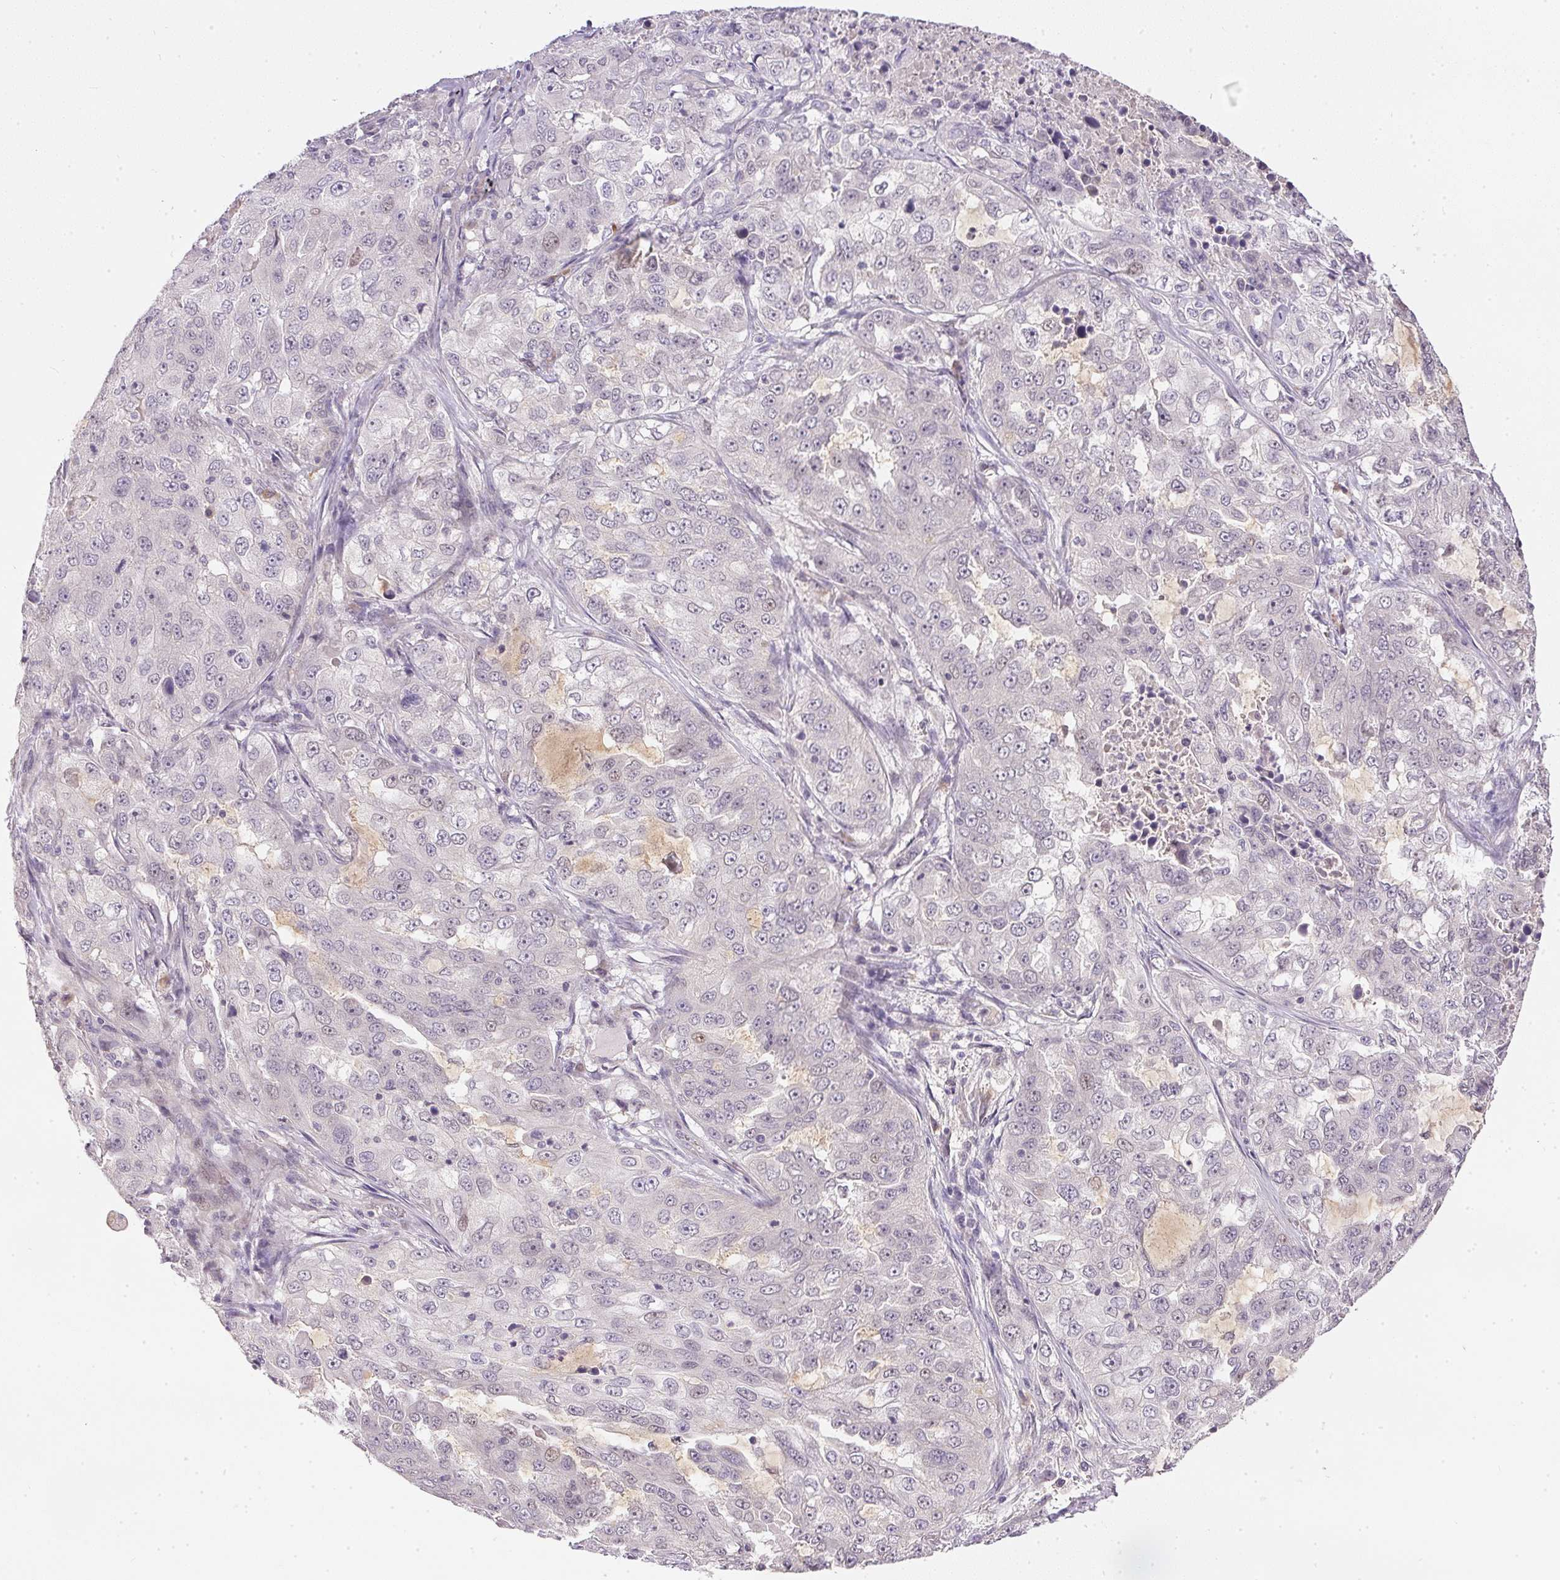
{"staining": {"intensity": "negative", "quantity": "none", "location": "none"}, "tissue": "lung cancer", "cell_type": "Tumor cells", "image_type": "cancer", "snomed": [{"axis": "morphology", "description": "Adenocarcinoma, NOS"}, {"axis": "topography", "description": "Lung"}], "caption": "Tumor cells show no significant positivity in adenocarcinoma (lung). Nuclei are stained in blue.", "gene": "TTC23L", "patient": {"sex": "female", "age": 61}}